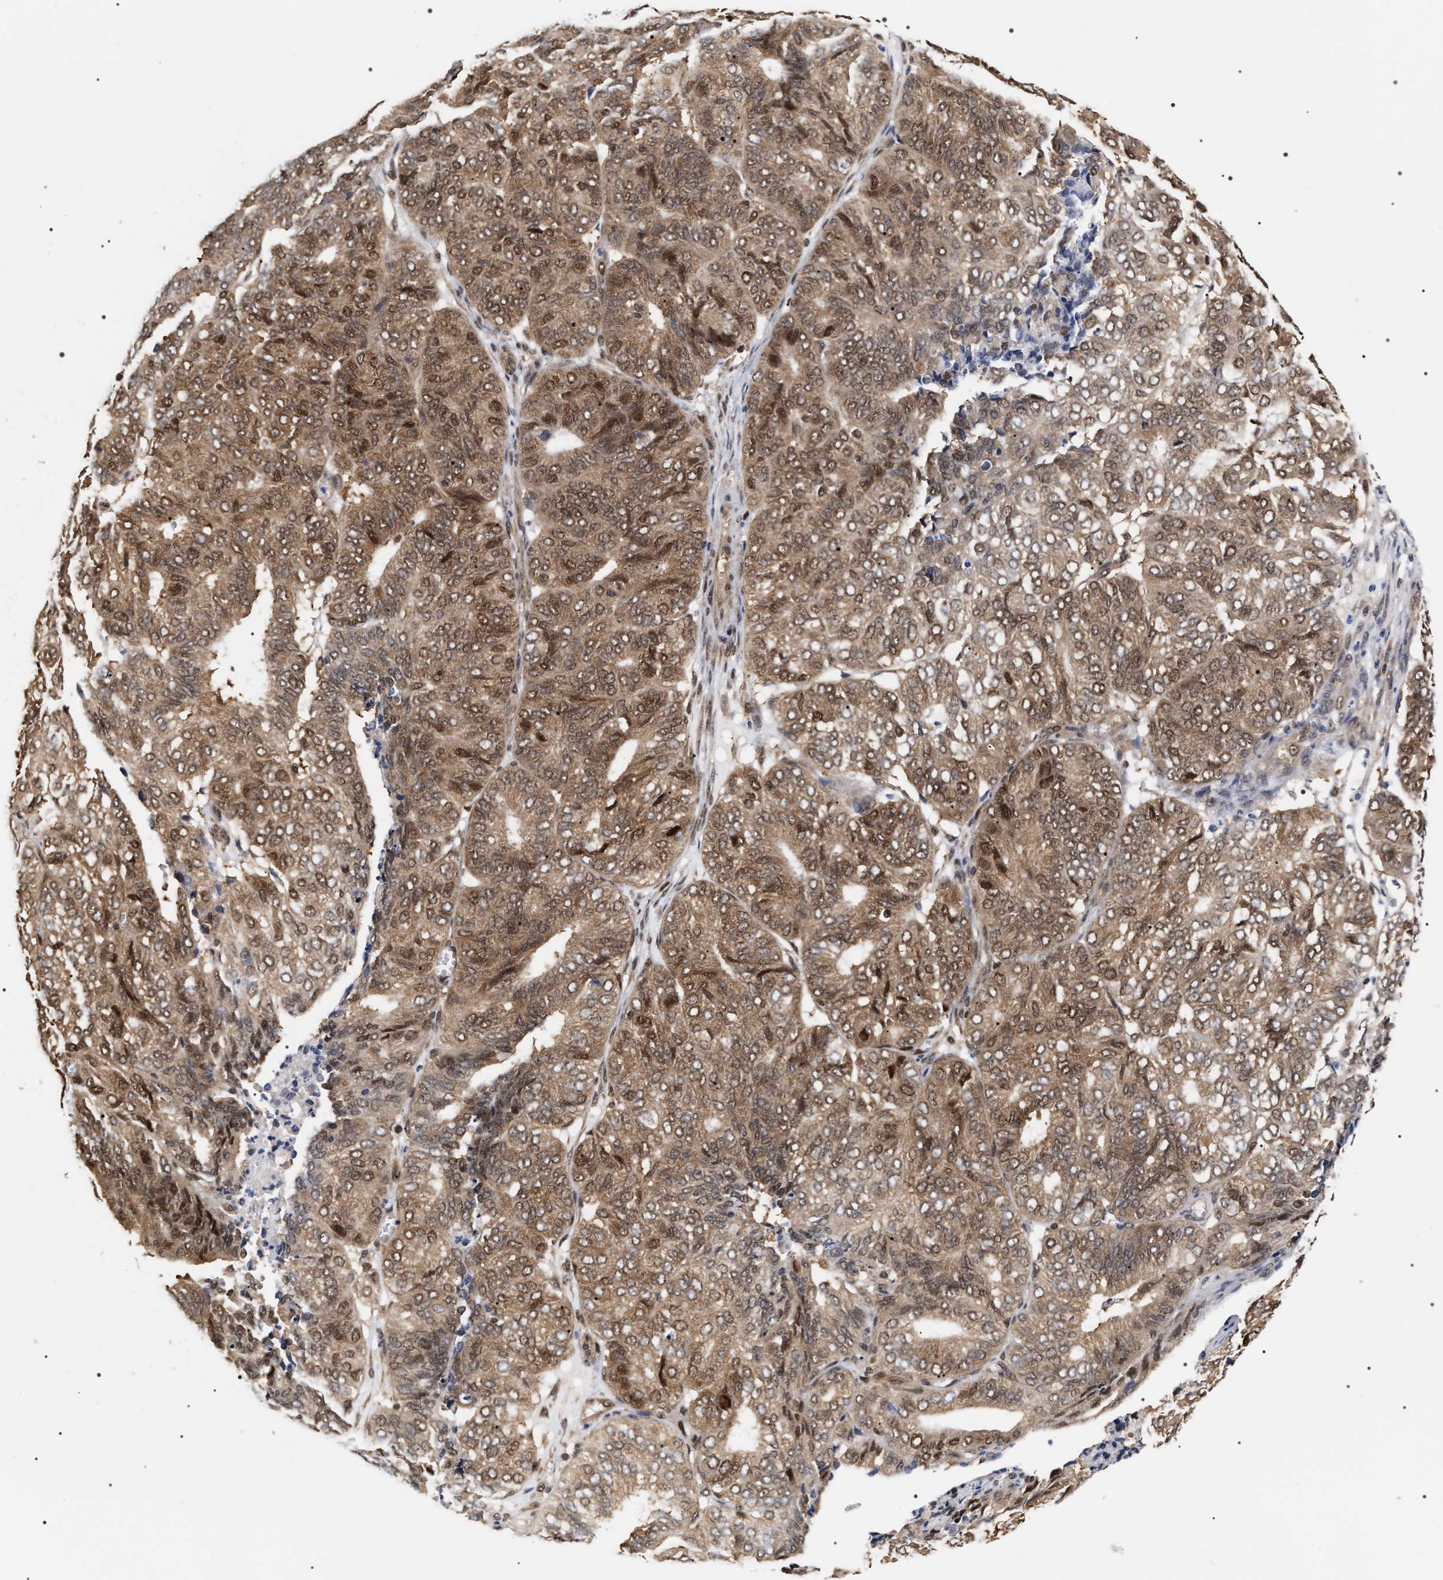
{"staining": {"intensity": "moderate", "quantity": ">75%", "location": "cytoplasmic/membranous,nuclear"}, "tissue": "endometrial cancer", "cell_type": "Tumor cells", "image_type": "cancer", "snomed": [{"axis": "morphology", "description": "Adenocarcinoma, NOS"}, {"axis": "topography", "description": "Uterus"}], "caption": "Immunohistochemistry of human adenocarcinoma (endometrial) displays medium levels of moderate cytoplasmic/membranous and nuclear positivity in about >75% of tumor cells.", "gene": "BAG6", "patient": {"sex": "female", "age": 60}}